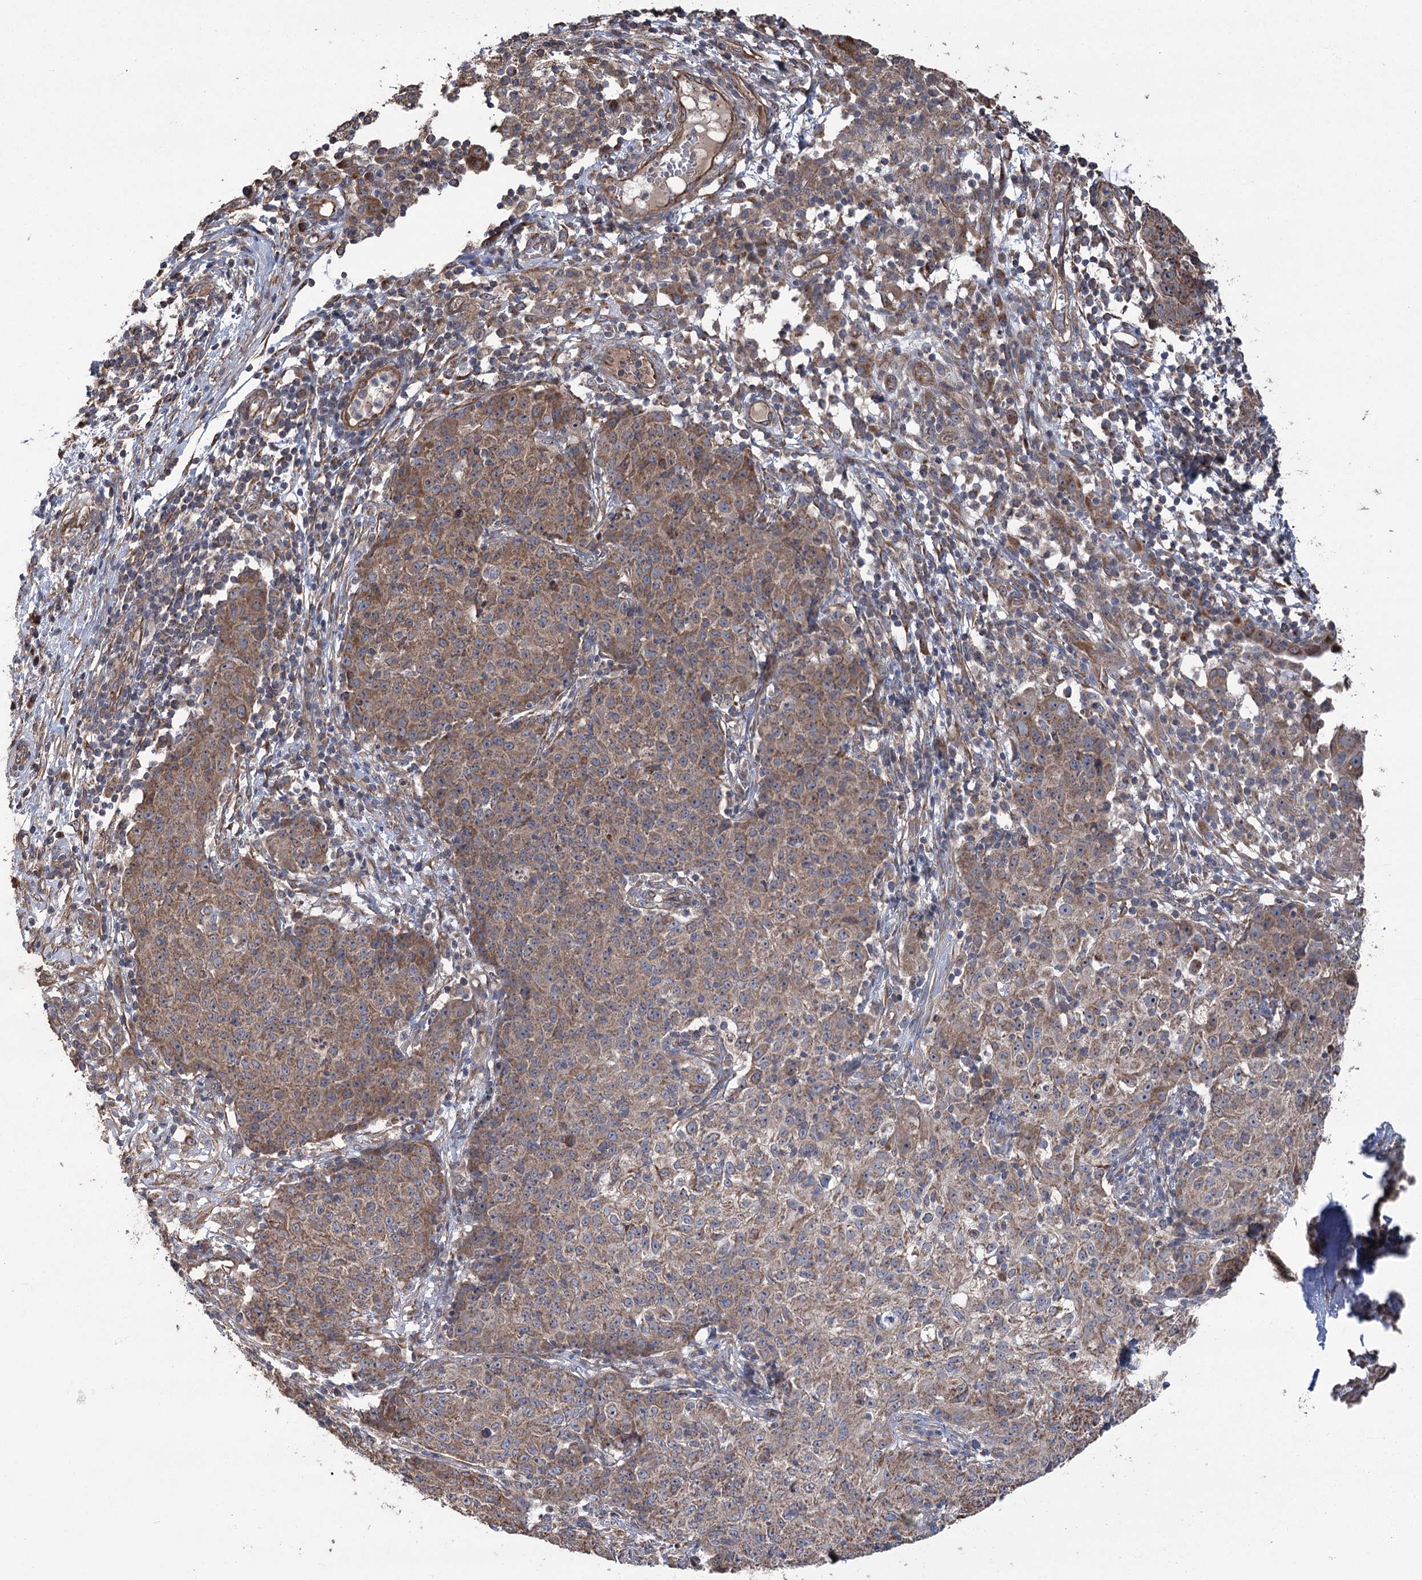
{"staining": {"intensity": "moderate", "quantity": ">75%", "location": "cytoplasmic/membranous"}, "tissue": "ovarian cancer", "cell_type": "Tumor cells", "image_type": "cancer", "snomed": [{"axis": "morphology", "description": "Carcinoma, endometroid"}, {"axis": "topography", "description": "Ovary"}], "caption": "The histopathology image demonstrates a brown stain indicating the presence of a protein in the cytoplasmic/membranous of tumor cells in endometroid carcinoma (ovarian). (Brightfield microscopy of DAB IHC at high magnification).", "gene": "RWDD4", "patient": {"sex": "female", "age": 42}}